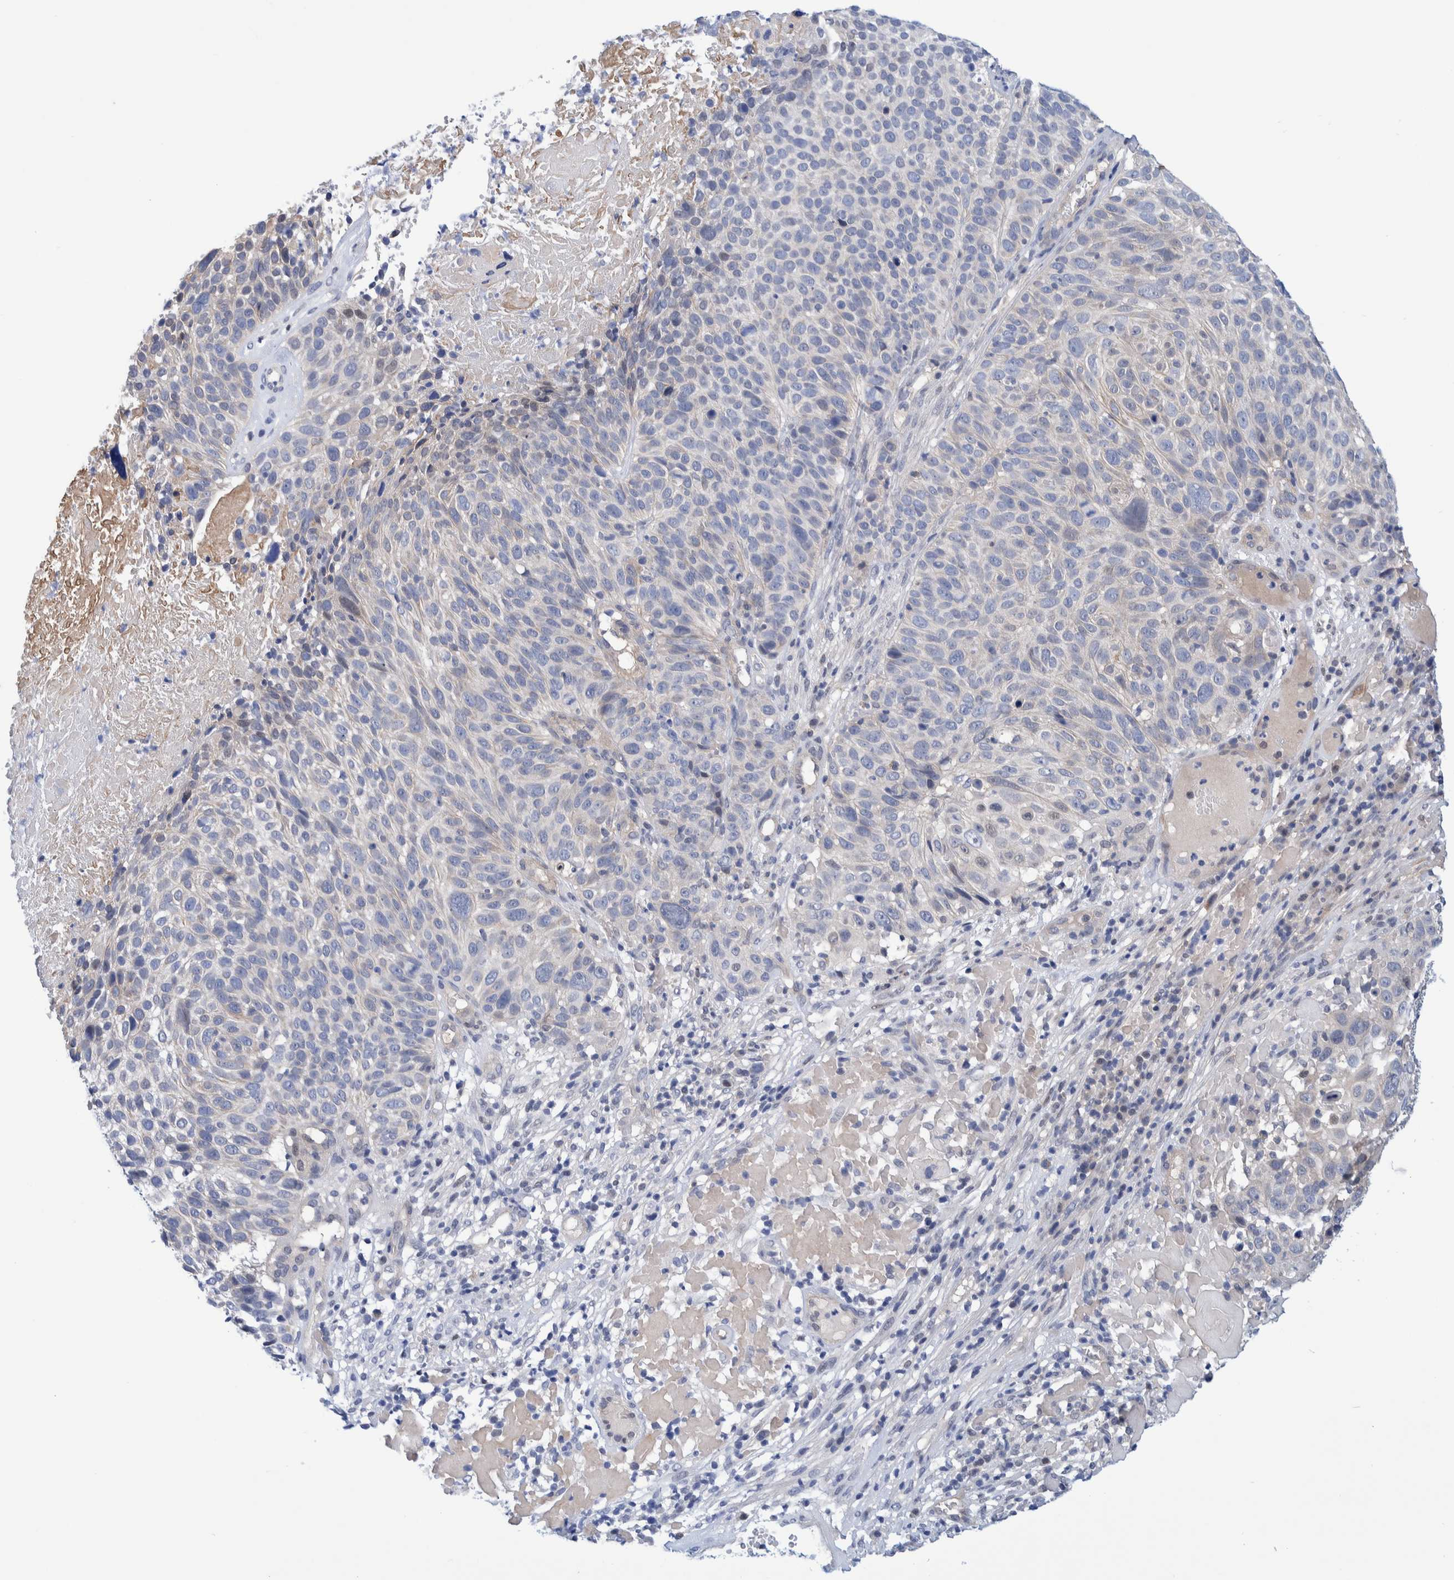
{"staining": {"intensity": "negative", "quantity": "none", "location": "none"}, "tissue": "cervical cancer", "cell_type": "Tumor cells", "image_type": "cancer", "snomed": [{"axis": "morphology", "description": "Squamous cell carcinoma, NOS"}, {"axis": "topography", "description": "Cervix"}], "caption": "DAB (3,3'-diaminobenzidine) immunohistochemical staining of cervical squamous cell carcinoma shows no significant staining in tumor cells.", "gene": "PFAS", "patient": {"sex": "female", "age": 74}}